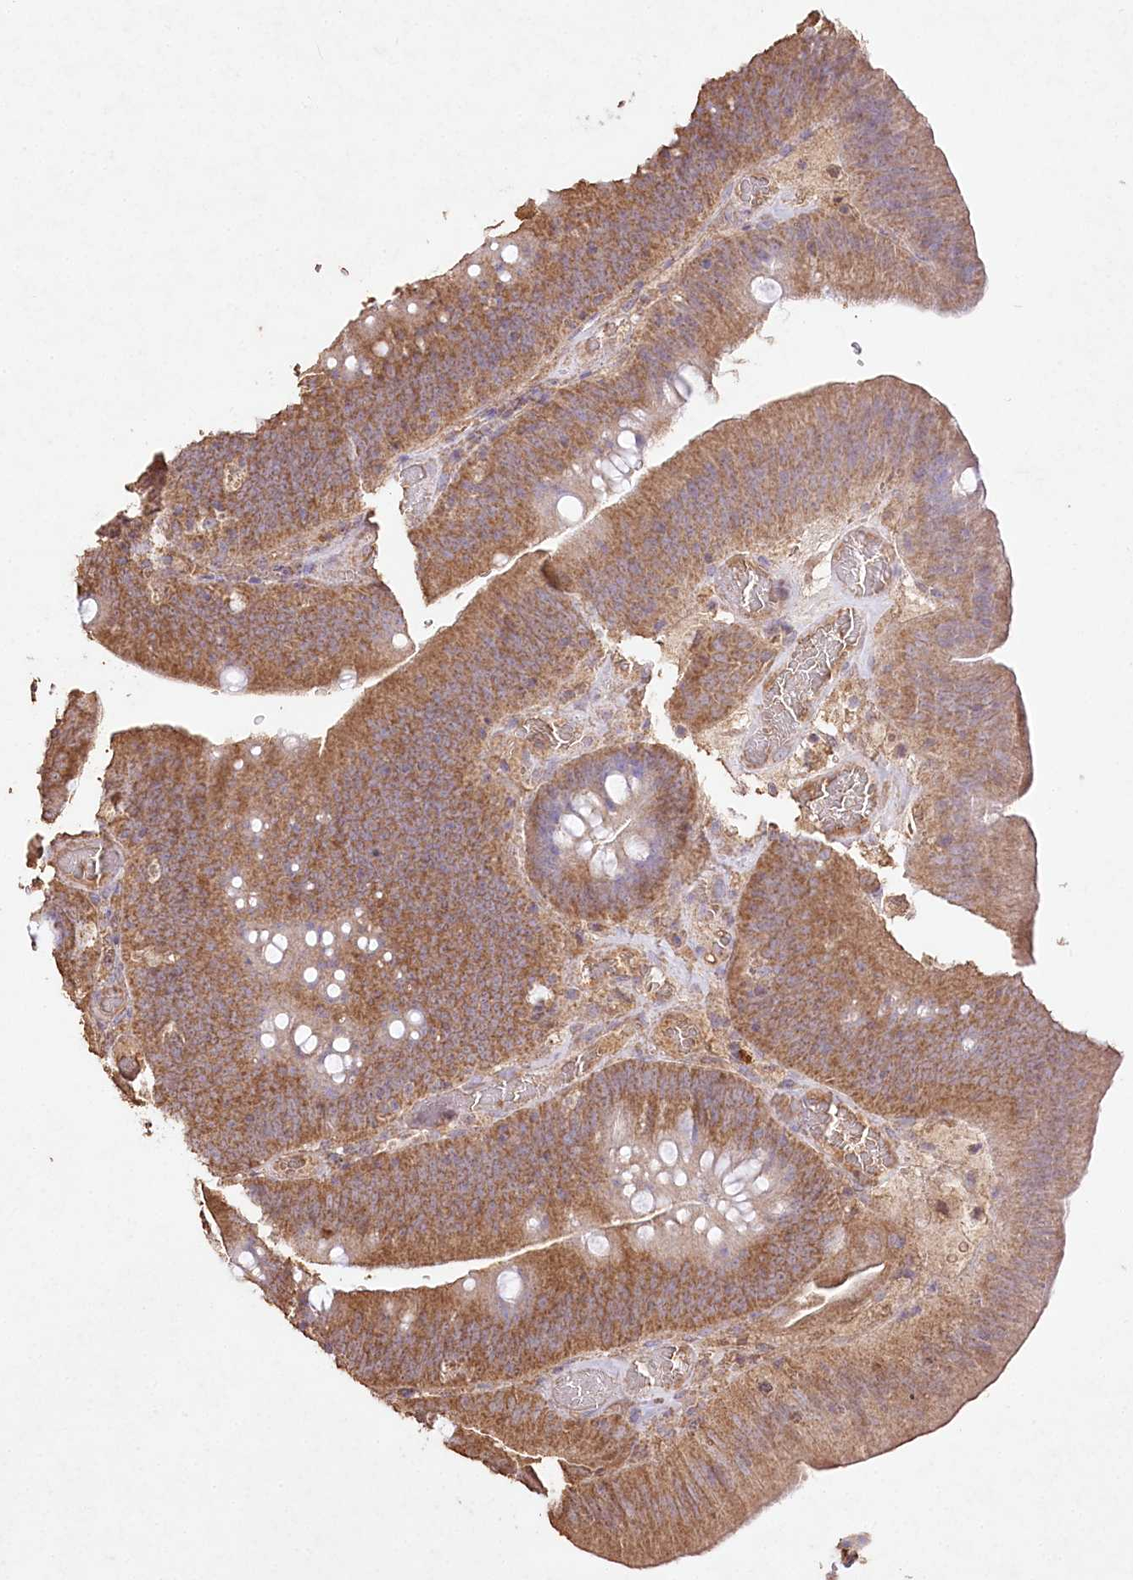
{"staining": {"intensity": "moderate", "quantity": ">75%", "location": "cytoplasmic/membranous"}, "tissue": "colorectal cancer", "cell_type": "Tumor cells", "image_type": "cancer", "snomed": [{"axis": "morphology", "description": "Normal tissue, NOS"}, {"axis": "topography", "description": "Colon"}], "caption": "IHC micrograph of neoplastic tissue: colorectal cancer stained using IHC displays medium levels of moderate protein expression localized specifically in the cytoplasmic/membranous of tumor cells, appearing as a cytoplasmic/membranous brown color.", "gene": "IREB2", "patient": {"sex": "female", "age": 82}}